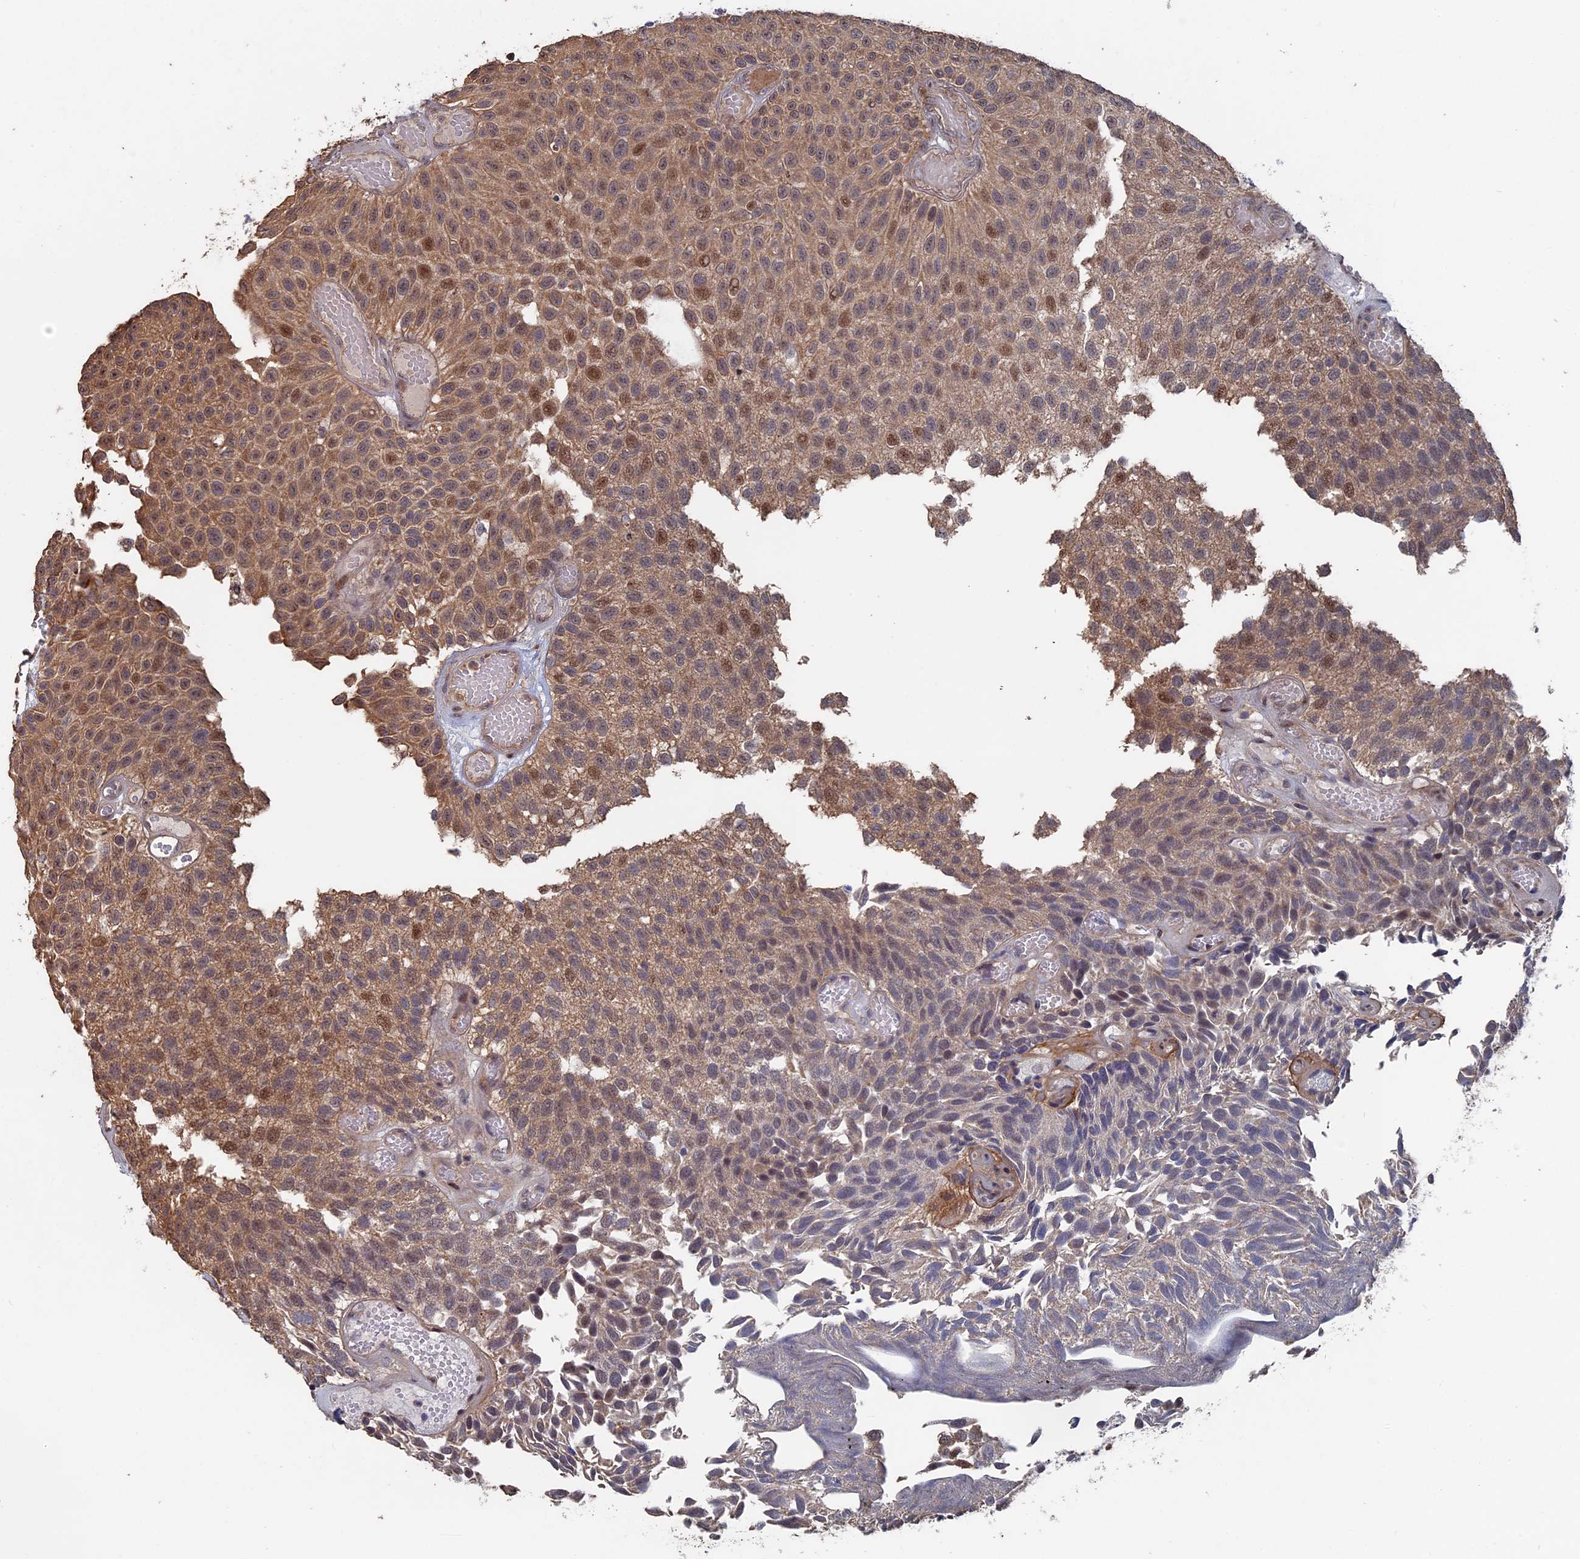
{"staining": {"intensity": "moderate", "quantity": ">75%", "location": "cytoplasmic/membranous,nuclear"}, "tissue": "urothelial cancer", "cell_type": "Tumor cells", "image_type": "cancer", "snomed": [{"axis": "morphology", "description": "Urothelial carcinoma, Low grade"}, {"axis": "topography", "description": "Urinary bladder"}], "caption": "Immunohistochemical staining of human urothelial cancer demonstrates medium levels of moderate cytoplasmic/membranous and nuclear expression in approximately >75% of tumor cells.", "gene": "KIAA1328", "patient": {"sex": "male", "age": 89}}